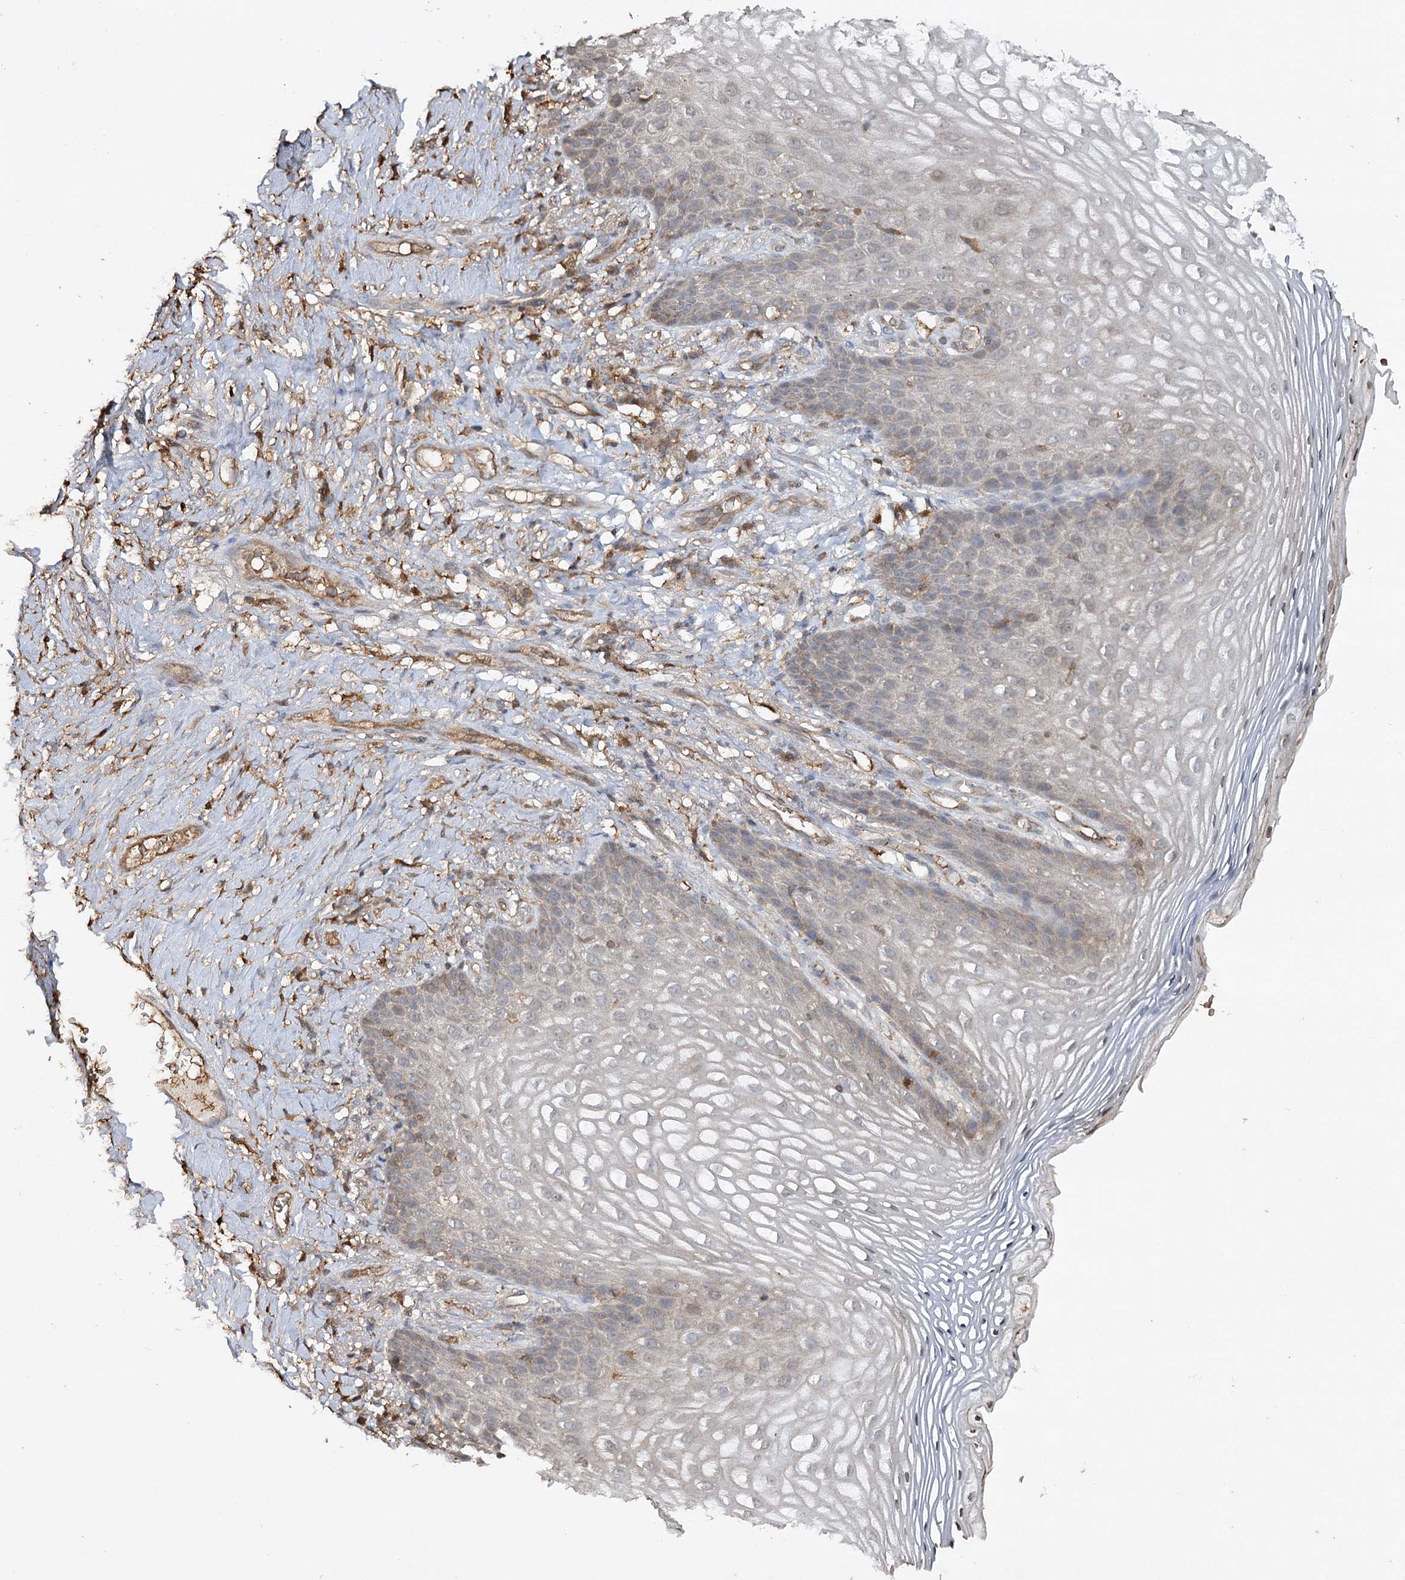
{"staining": {"intensity": "negative", "quantity": "none", "location": "none"}, "tissue": "vagina", "cell_type": "Squamous epithelial cells", "image_type": "normal", "snomed": [{"axis": "morphology", "description": "Normal tissue, NOS"}, {"axis": "topography", "description": "Vagina"}], "caption": "A high-resolution photomicrograph shows immunohistochemistry (IHC) staining of unremarkable vagina, which demonstrates no significant staining in squamous epithelial cells.", "gene": "CYP2B6", "patient": {"sex": "female", "age": 60}}